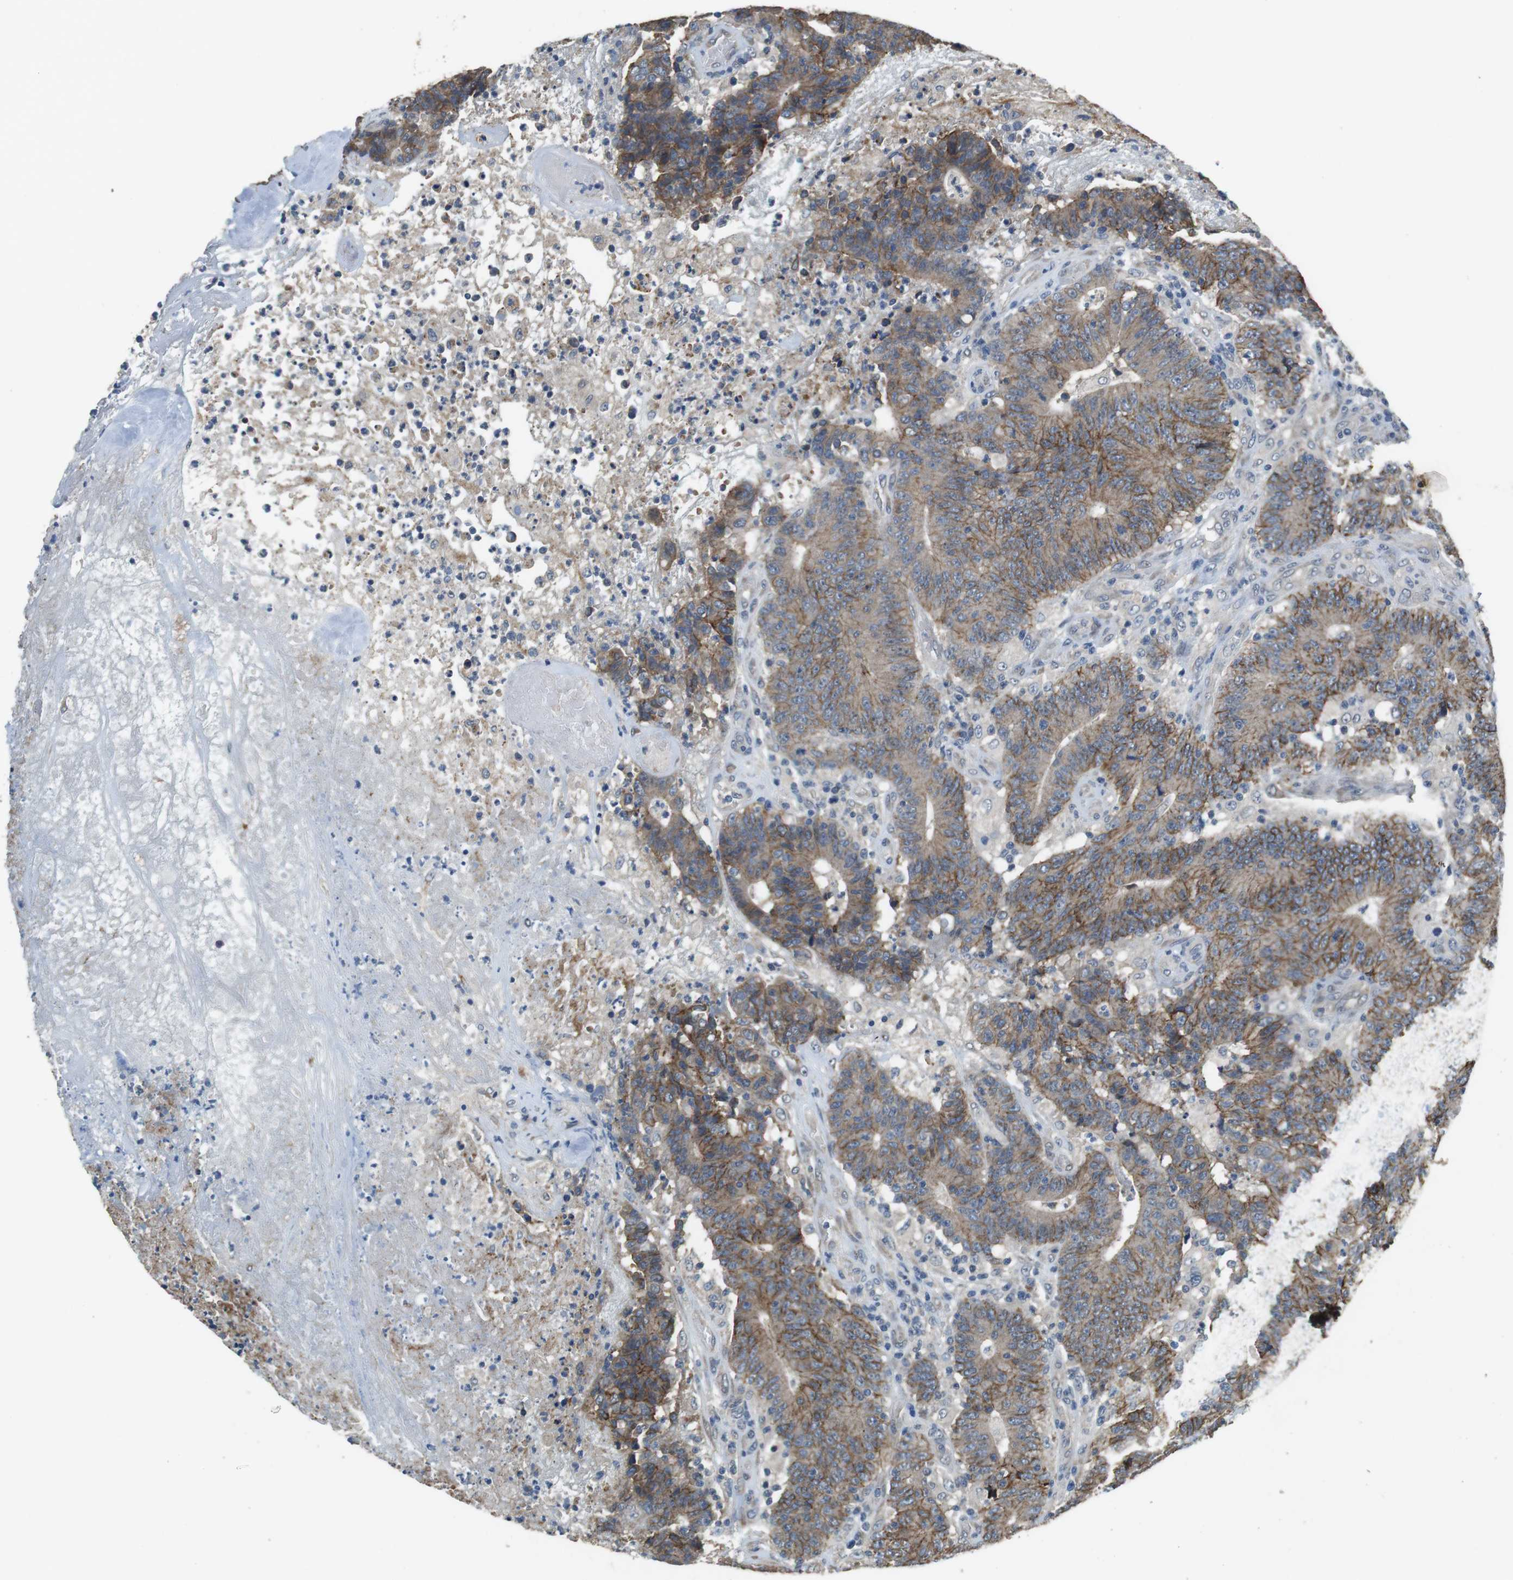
{"staining": {"intensity": "moderate", "quantity": ">75%", "location": "cytoplasmic/membranous"}, "tissue": "colorectal cancer", "cell_type": "Tumor cells", "image_type": "cancer", "snomed": [{"axis": "morphology", "description": "Normal tissue, NOS"}, {"axis": "morphology", "description": "Adenocarcinoma, NOS"}, {"axis": "topography", "description": "Colon"}], "caption": "IHC micrograph of human colorectal cancer stained for a protein (brown), which demonstrates medium levels of moderate cytoplasmic/membranous positivity in about >75% of tumor cells.", "gene": "CLDN7", "patient": {"sex": "female", "age": 75}}